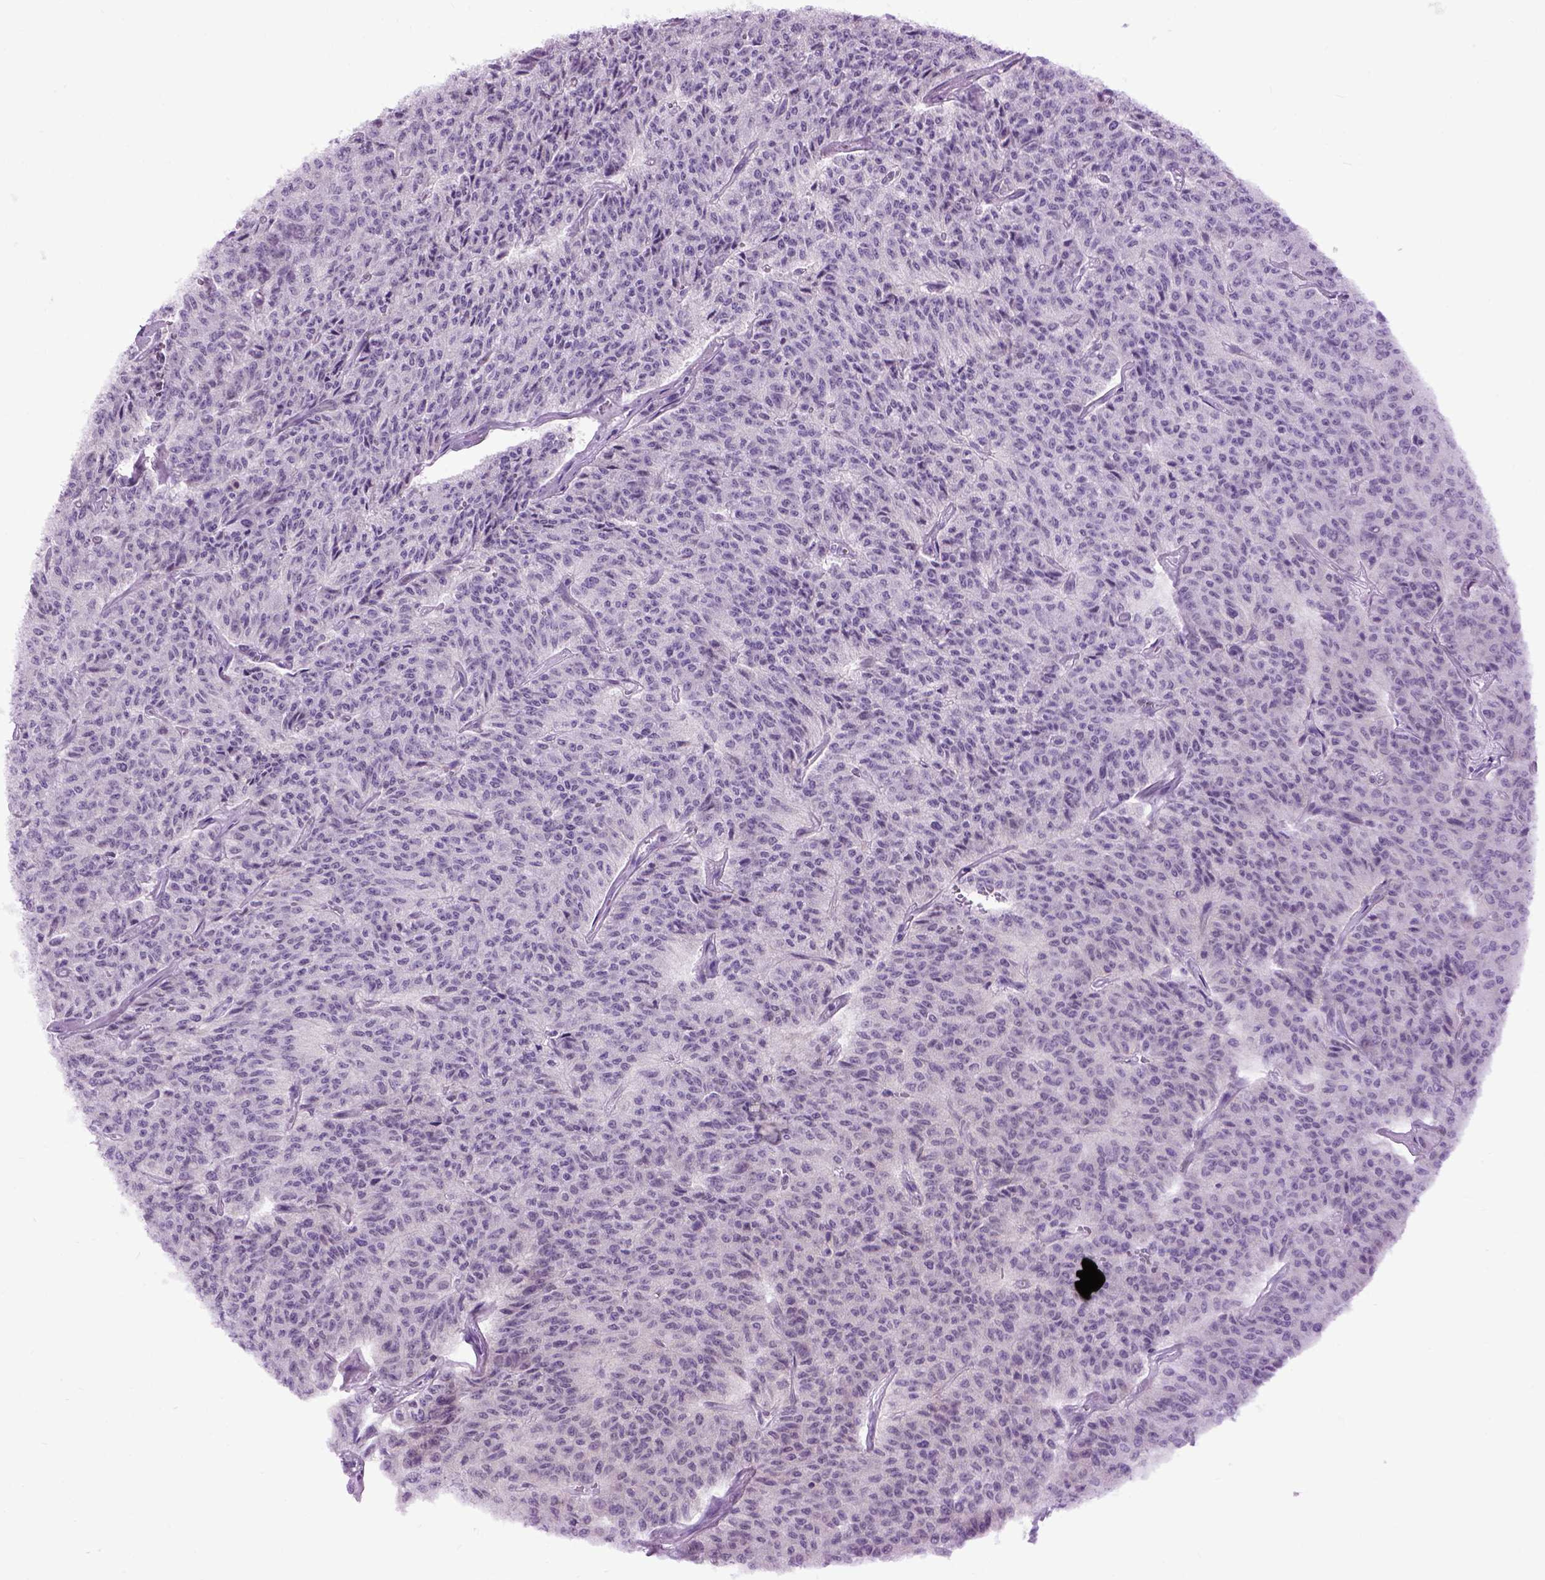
{"staining": {"intensity": "negative", "quantity": "none", "location": "none"}, "tissue": "carcinoid", "cell_type": "Tumor cells", "image_type": "cancer", "snomed": [{"axis": "morphology", "description": "Carcinoid, malignant, NOS"}, {"axis": "topography", "description": "Lung"}], "caption": "Tumor cells show no significant expression in carcinoid (malignant).", "gene": "EMILIN3", "patient": {"sex": "male", "age": 71}}